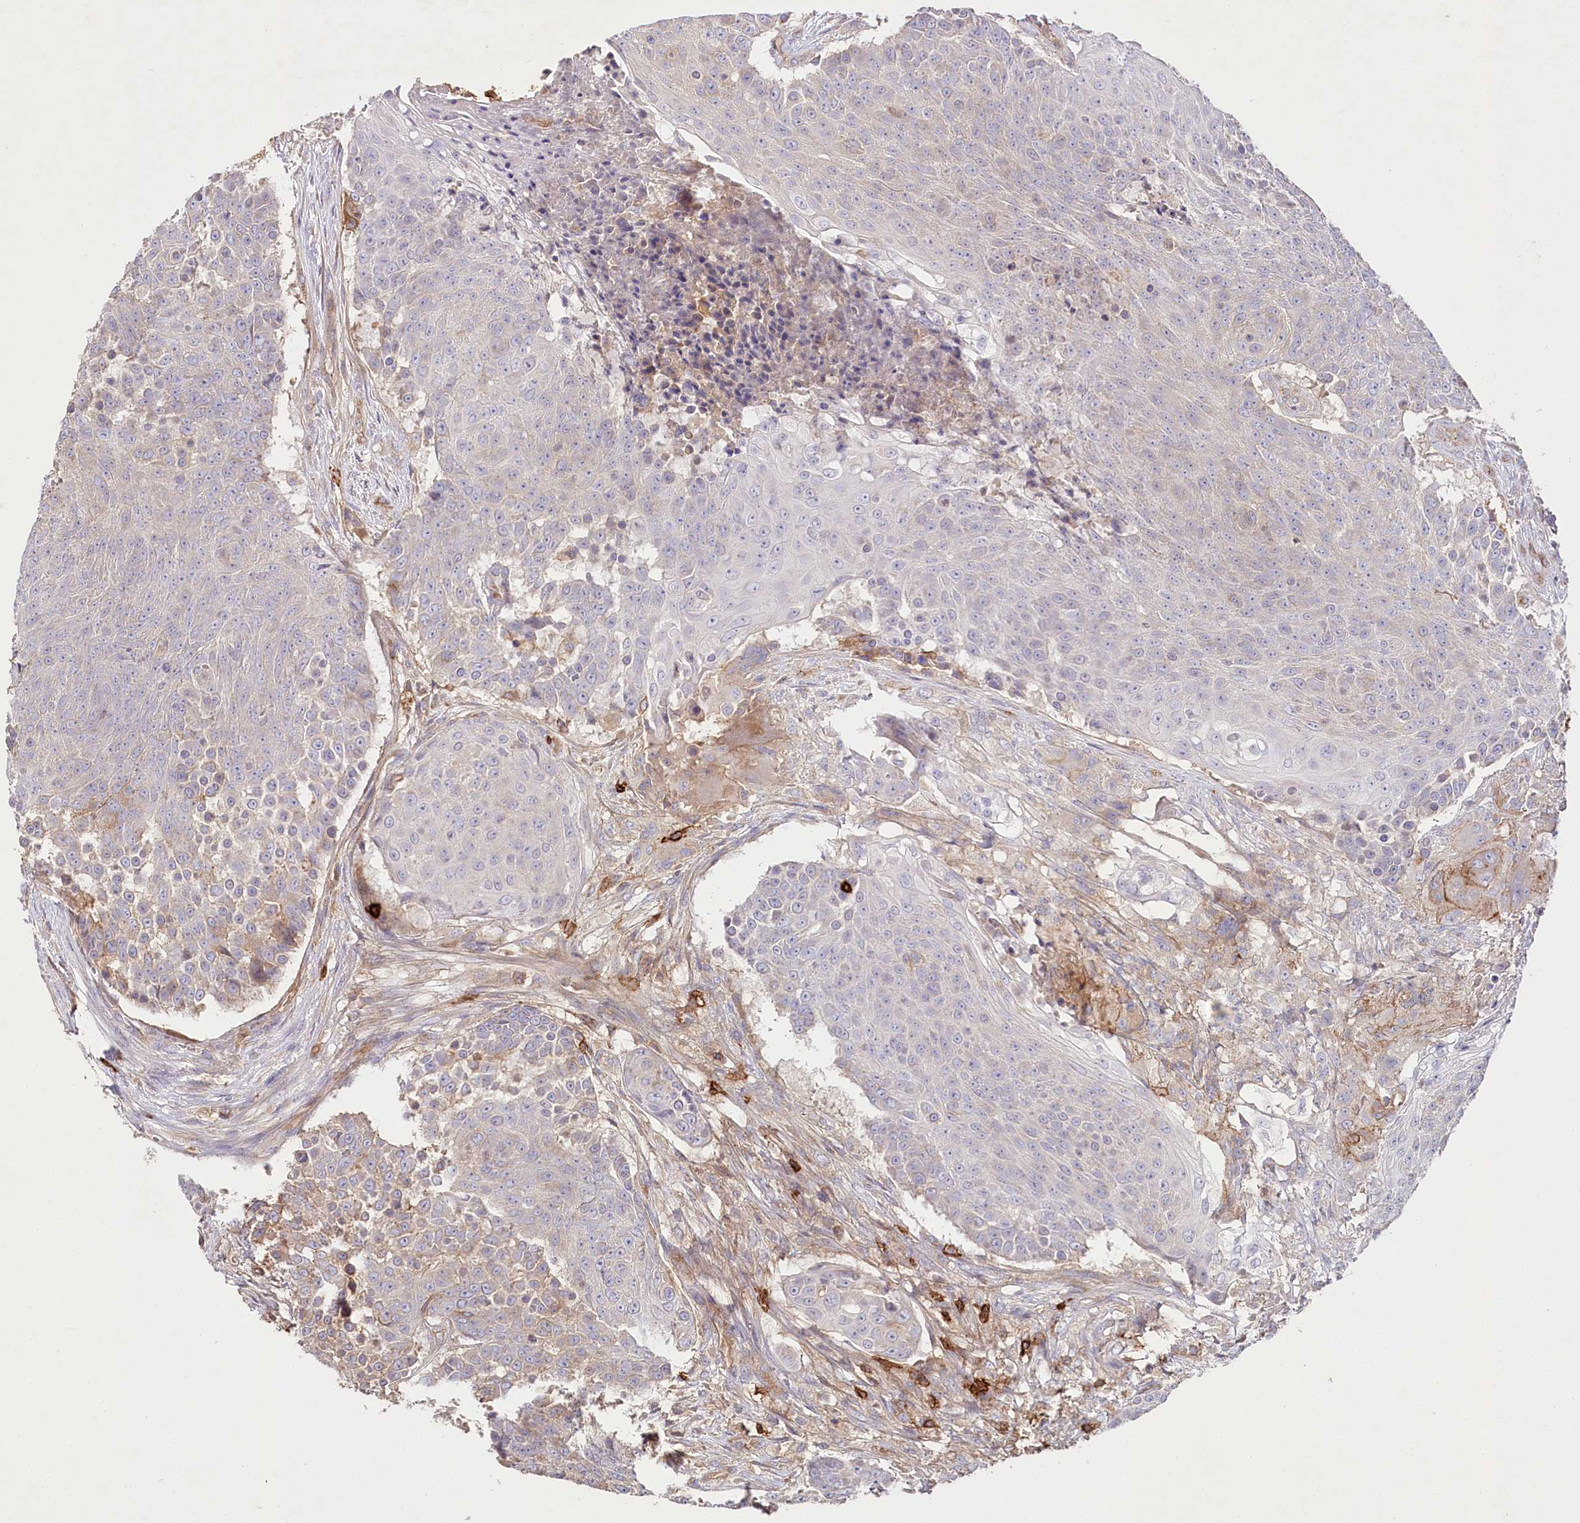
{"staining": {"intensity": "negative", "quantity": "none", "location": "none"}, "tissue": "urothelial cancer", "cell_type": "Tumor cells", "image_type": "cancer", "snomed": [{"axis": "morphology", "description": "Urothelial carcinoma, High grade"}, {"axis": "topography", "description": "Urinary bladder"}], "caption": "This is an immunohistochemistry image of human high-grade urothelial carcinoma. There is no expression in tumor cells.", "gene": "RBP5", "patient": {"sex": "female", "age": 63}}